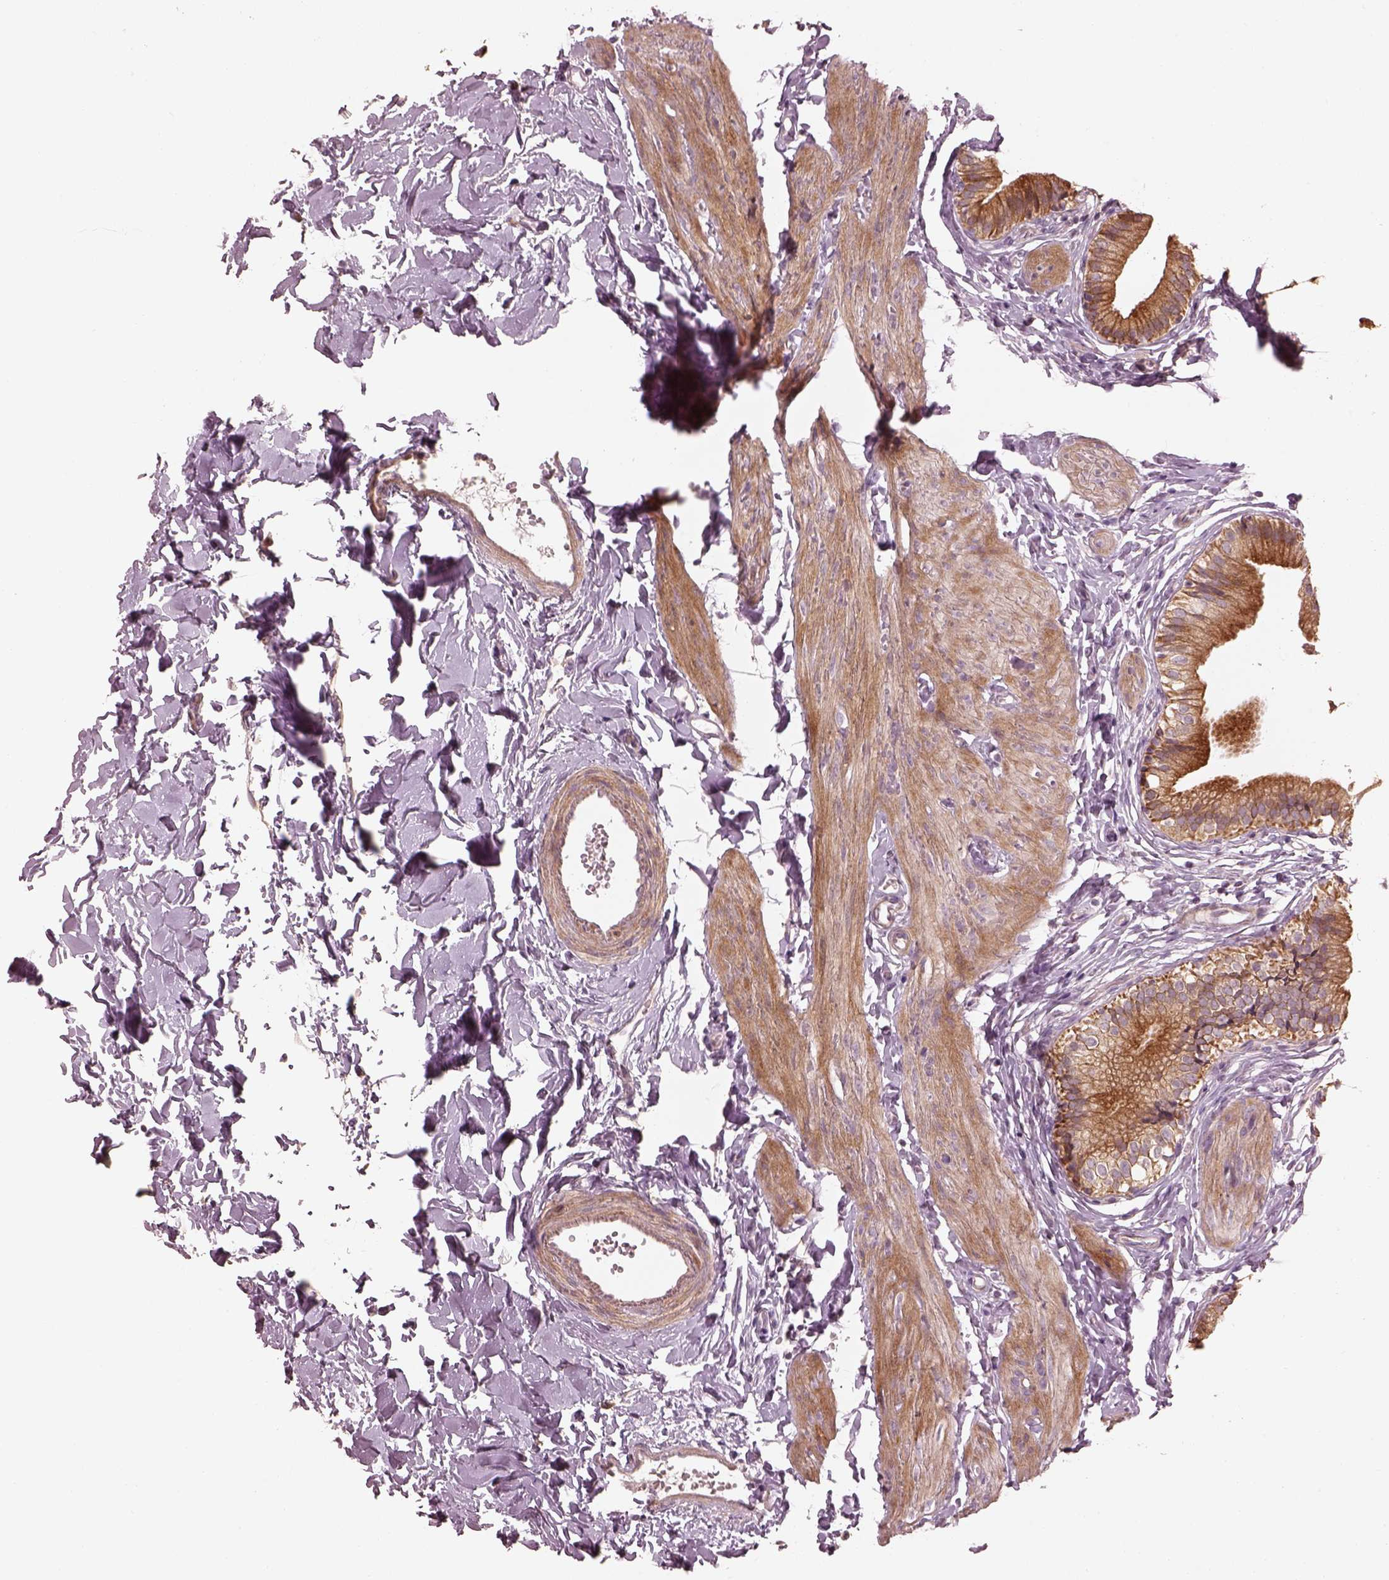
{"staining": {"intensity": "moderate", "quantity": ">75%", "location": "cytoplasmic/membranous"}, "tissue": "gallbladder", "cell_type": "Glandular cells", "image_type": "normal", "snomed": [{"axis": "morphology", "description": "Normal tissue, NOS"}, {"axis": "topography", "description": "Gallbladder"}], "caption": "Immunohistochemistry photomicrograph of benign gallbladder stained for a protein (brown), which reveals medium levels of moderate cytoplasmic/membranous positivity in approximately >75% of glandular cells.", "gene": "SLC25A46", "patient": {"sex": "female", "age": 47}}